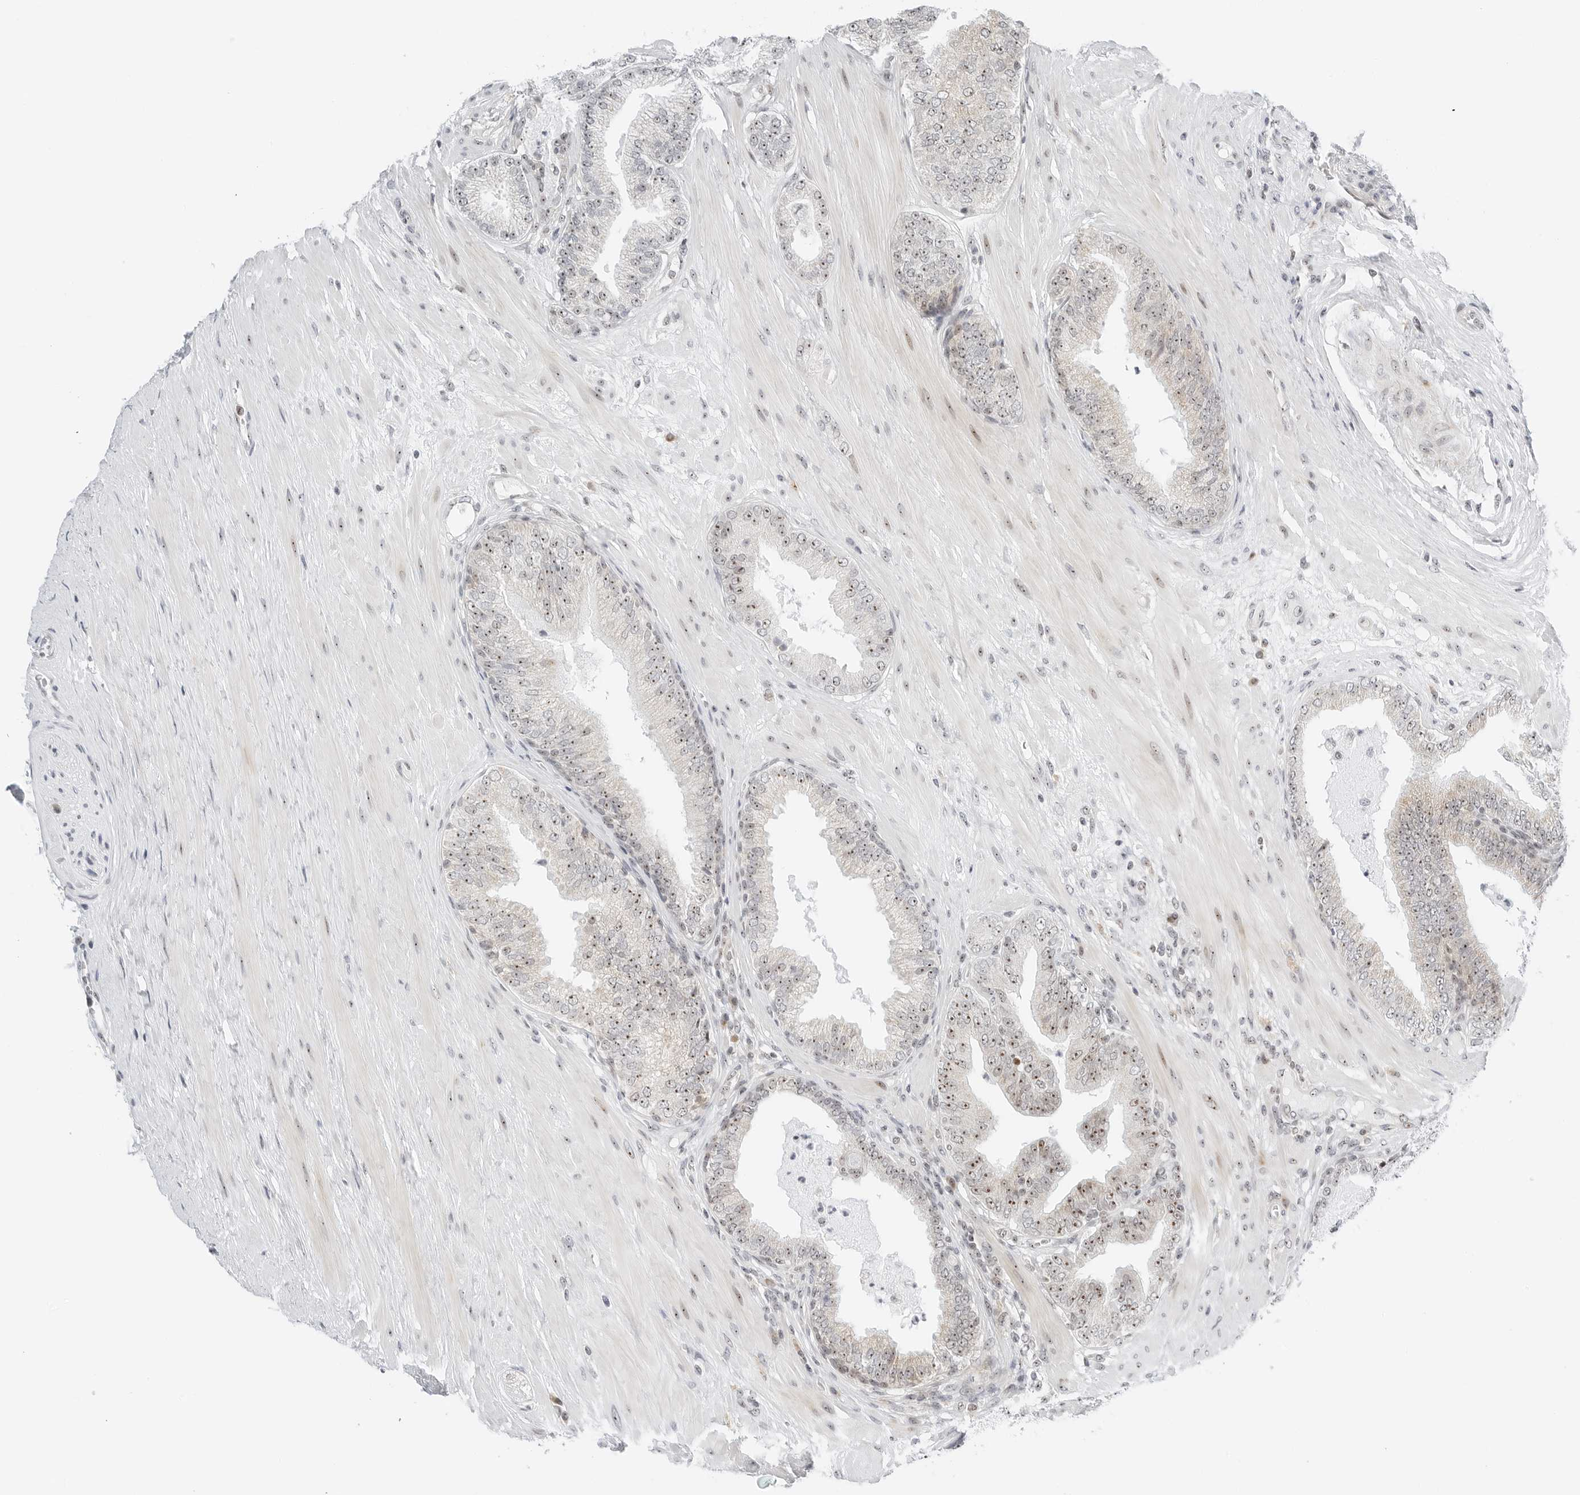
{"staining": {"intensity": "moderate", "quantity": "<25%", "location": "nuclear"}, "tissue": "prostate cancer", "cell_type": "Tumor cells", "image_type": "cancer", "snomed": [{"axis": "morphology", "description": "Adenocarcinoma, Low grade"}, {"axis": "topography", "description": "Prostate"}], "caption": "Tumor cells reveal moderate nuclear staining in about <25% of cells in prostate cancer. (IHC, brightfield microscopy, high magnification).", "gene": "RIMKLA", "patient": {"sex": "male", "age": 63}}